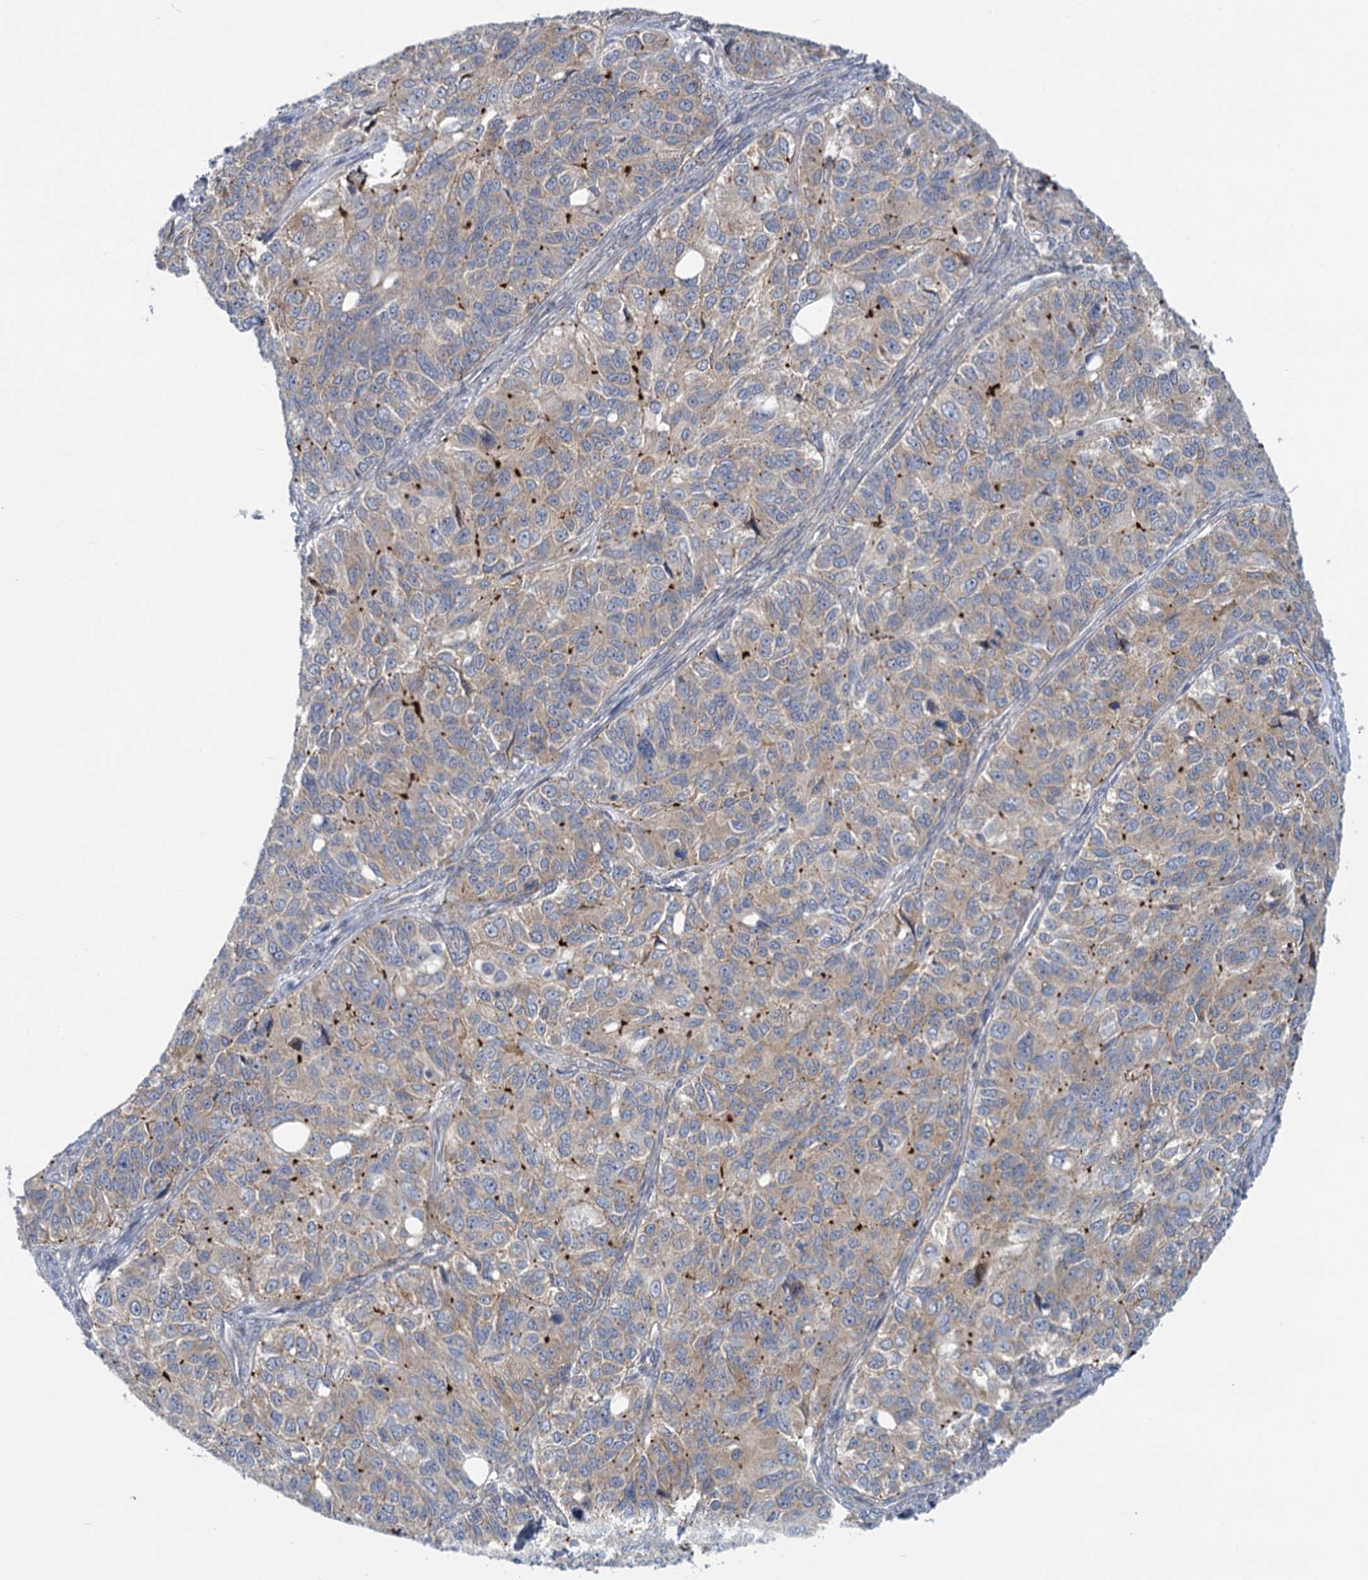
{"staining": {"intensity": "weak", "quantity": "25%-75%", "location": "cytoplasmic/membranous"}, "tissue": "ovarian cancer", "cell_type": "Tumor cells", "image_type": "cancer", "snomed": [{"axis": "morphology", "description": "Carcinoma, endometroid"}, {"axis": "topography", "description": "Ovary"}], "caption": "Immunohistochemical staining of human ovarian cancer shows weak cytoplasmic/membranous protein staining in approximately 25%-75% of tumor cells. (brown staining indicates protein expression, while blue staining denotes nuclei).", "gene": "MBLAC2", "patient": {"sex": "female", "age": 51}}